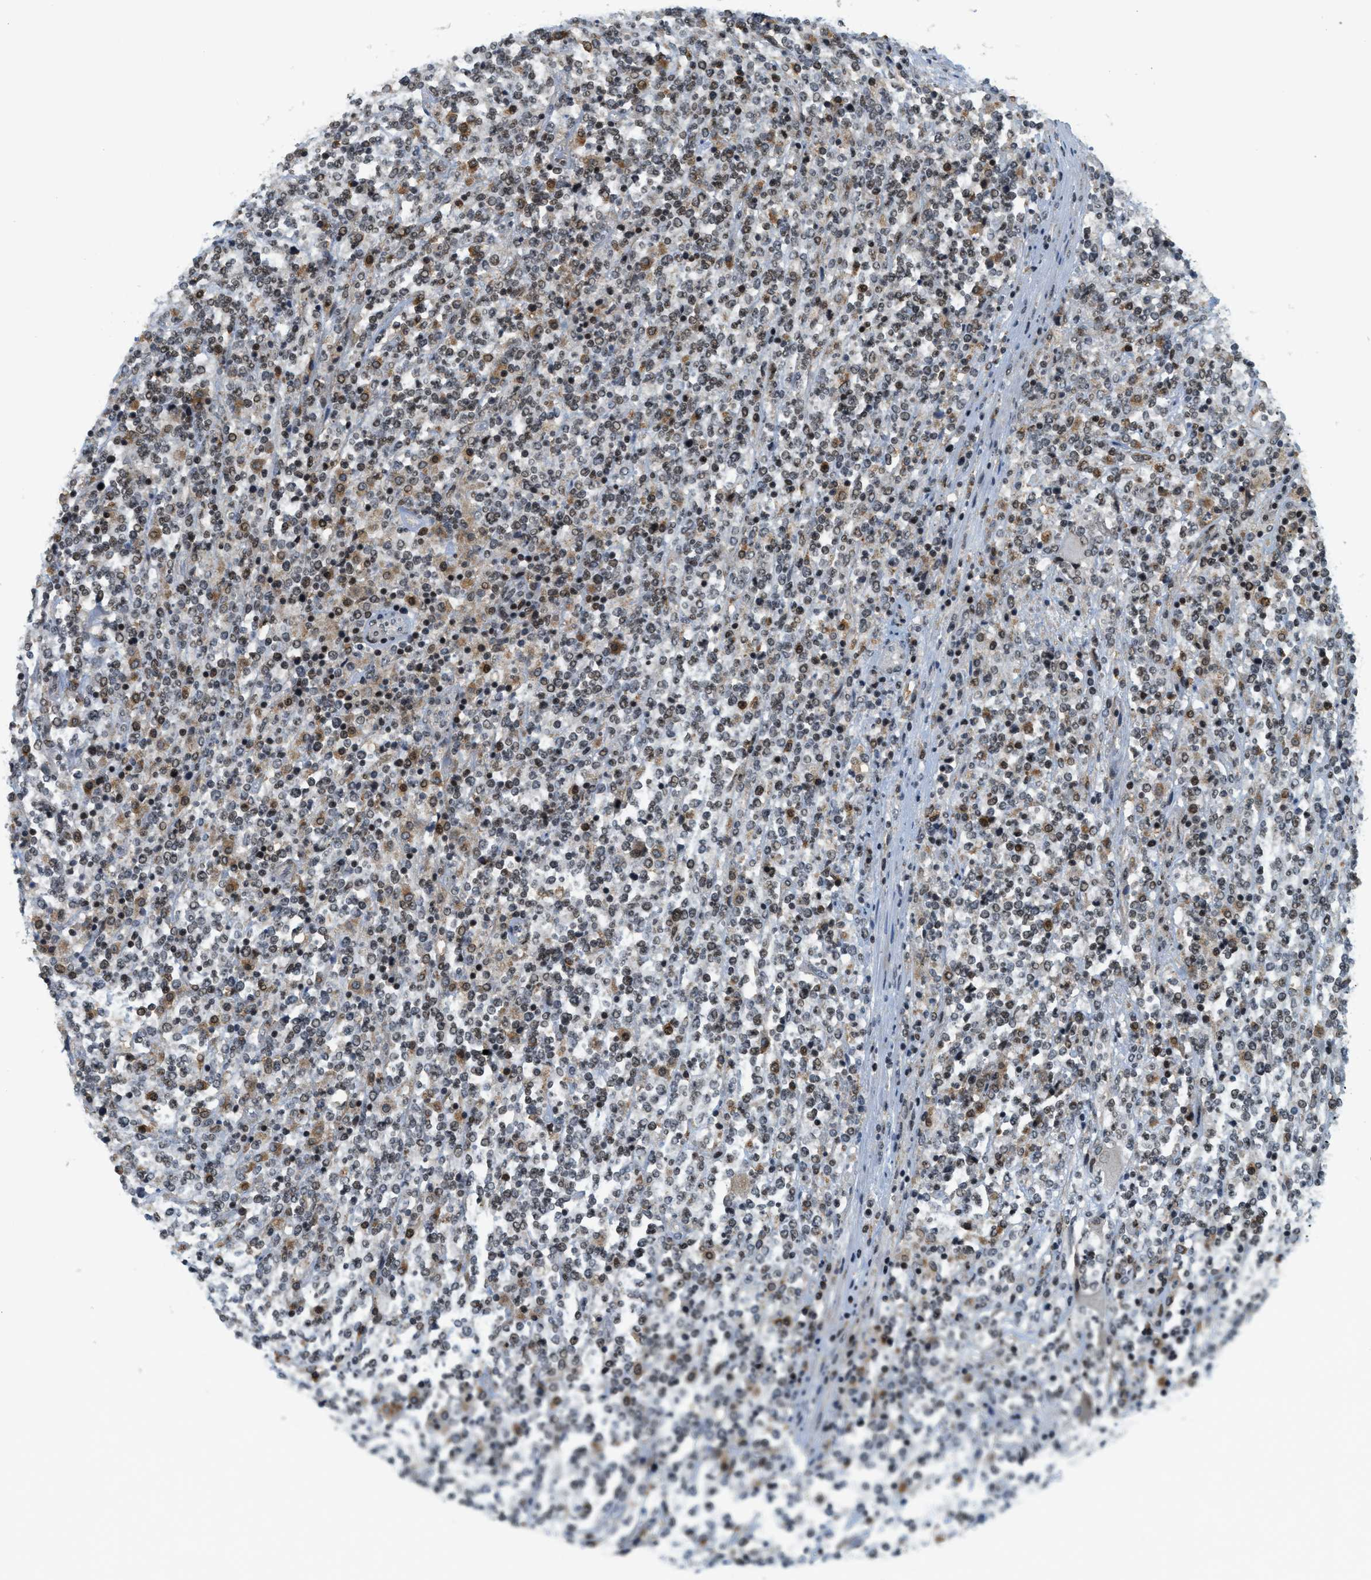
{"staining": {"intensity": "moderate", "quantity": "25%-75%", "location": "cytoplasmic/membranous,nuclear"}, "tissue": "lymphoma", "cell_type": "Tumor cells", "image_type": "cancer", "snomed": [{"axis": "morphology", "description": "Malignant lymphoma, non-Hodgkin's type, High grade"}, {"axis": "topography", "description": "Soft tissue"}], "caption": "DAB (3,3'-diaminobenzidine) immunohistochemical staining of lymphoma demonstrates moderate cytoplasmic/membranous and nuclear protein staining in about 25%-75% of tumor cells.", "gene": "ING1", "patient": {"sex": "male", "age": 18}}